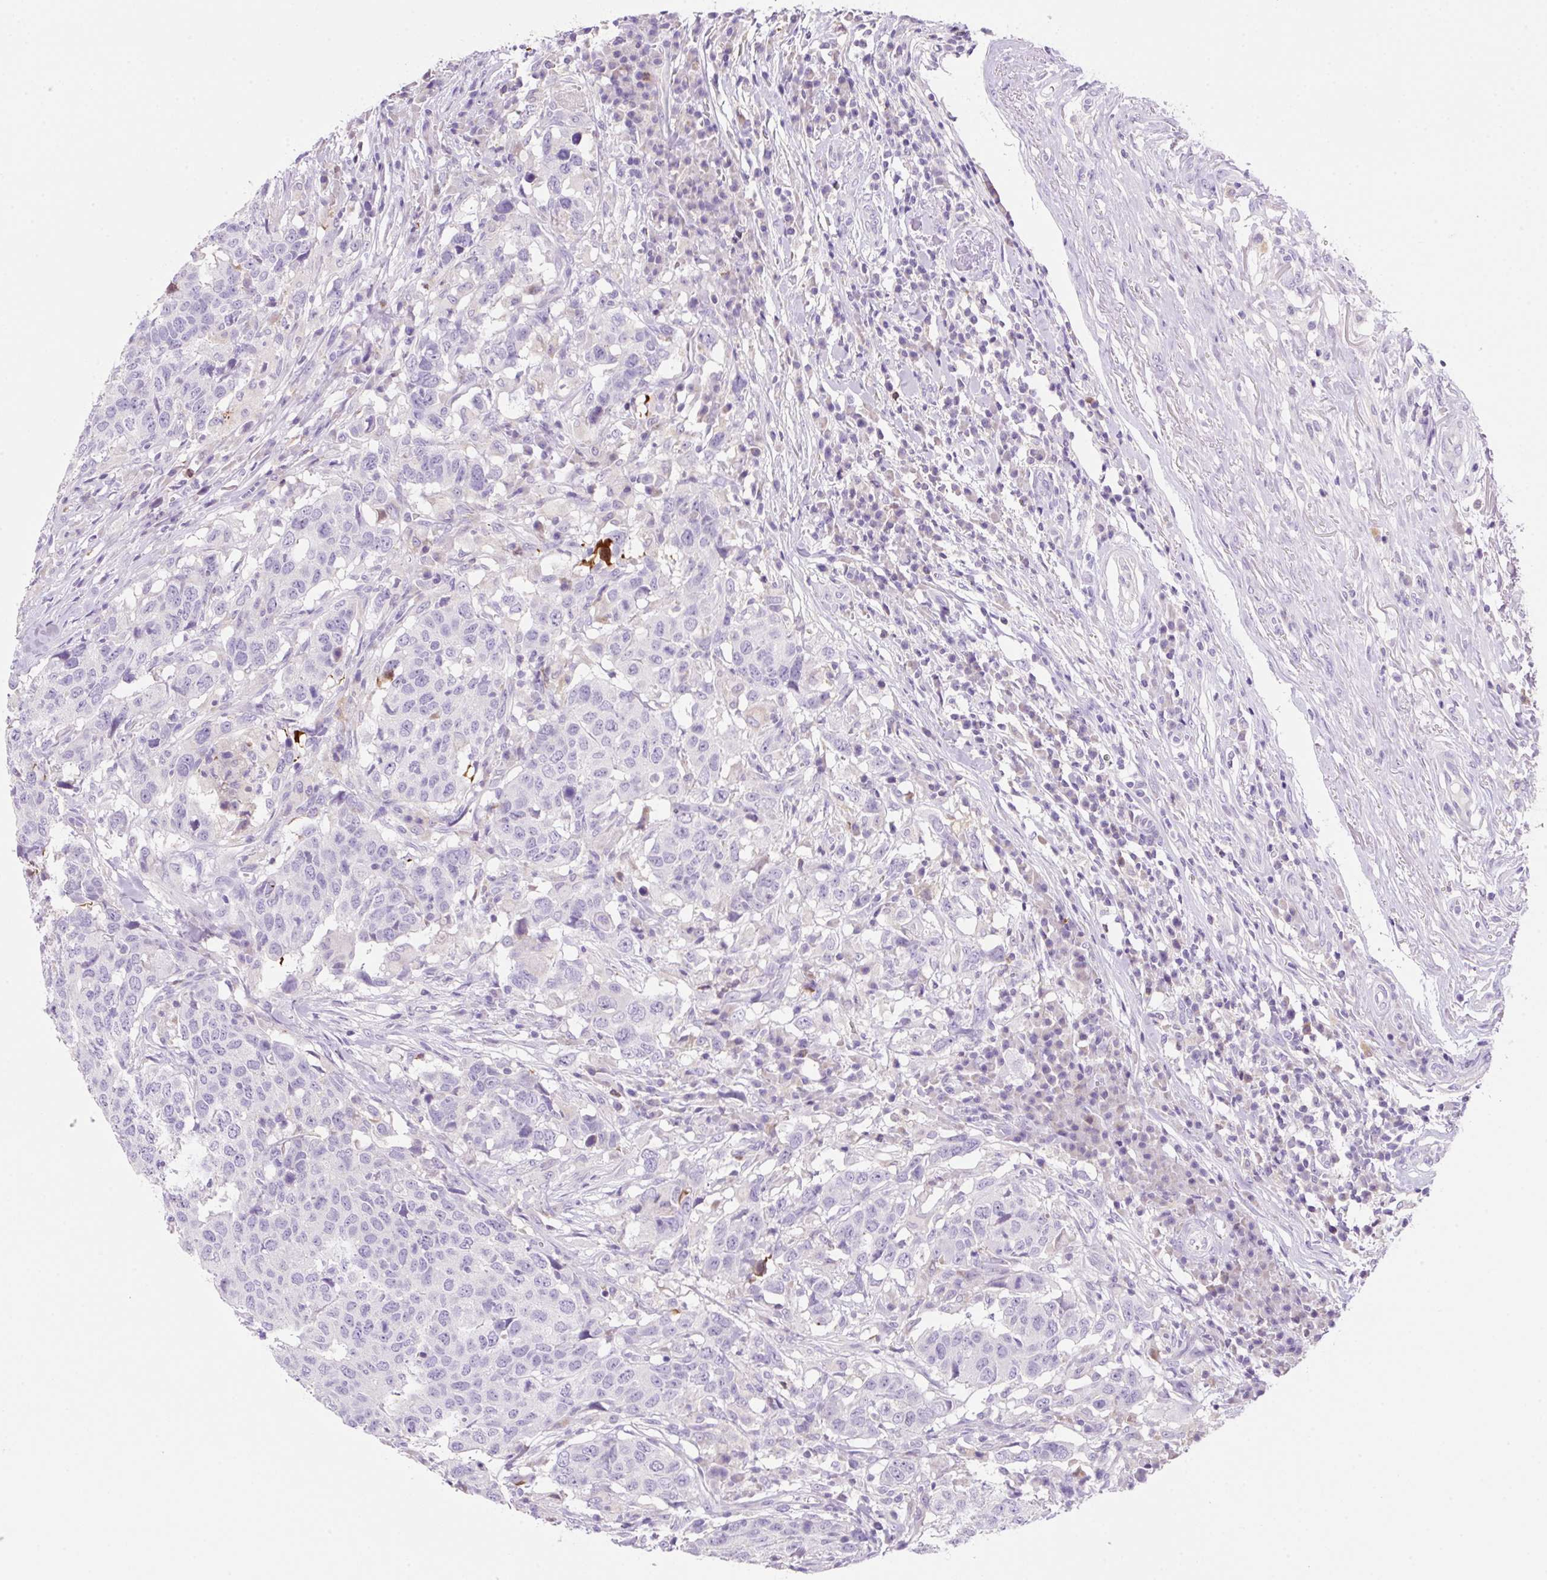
{"staining": {"intensity": "negative", "quantity": "none", "location": "none"}, "tissue": "head and neck cancer", "cell_type": "Tumor cells", "image_type": "cancer", "snomed": [{"axis": "morphology", "description": "Normal tissue, NOS"}, {"axis": "morphology", "description": "Squamous cell carcinoma, NOS"}, {"axis": "topography", "description": "Skeletal muscle"}, {"axis": "topography", "description": "Vascular tissue"}, {"axis": "topography", "description": "Peripheral nerve tissue"}, {"axis": "topography", "description": "Head-Neck"}], "caption": "Tumor cells show no significant protein staining in head and neck cancer (squamous cell carcinoma).", "gene": "NDST3", "patient": {"sex": "male", "age": 66}}